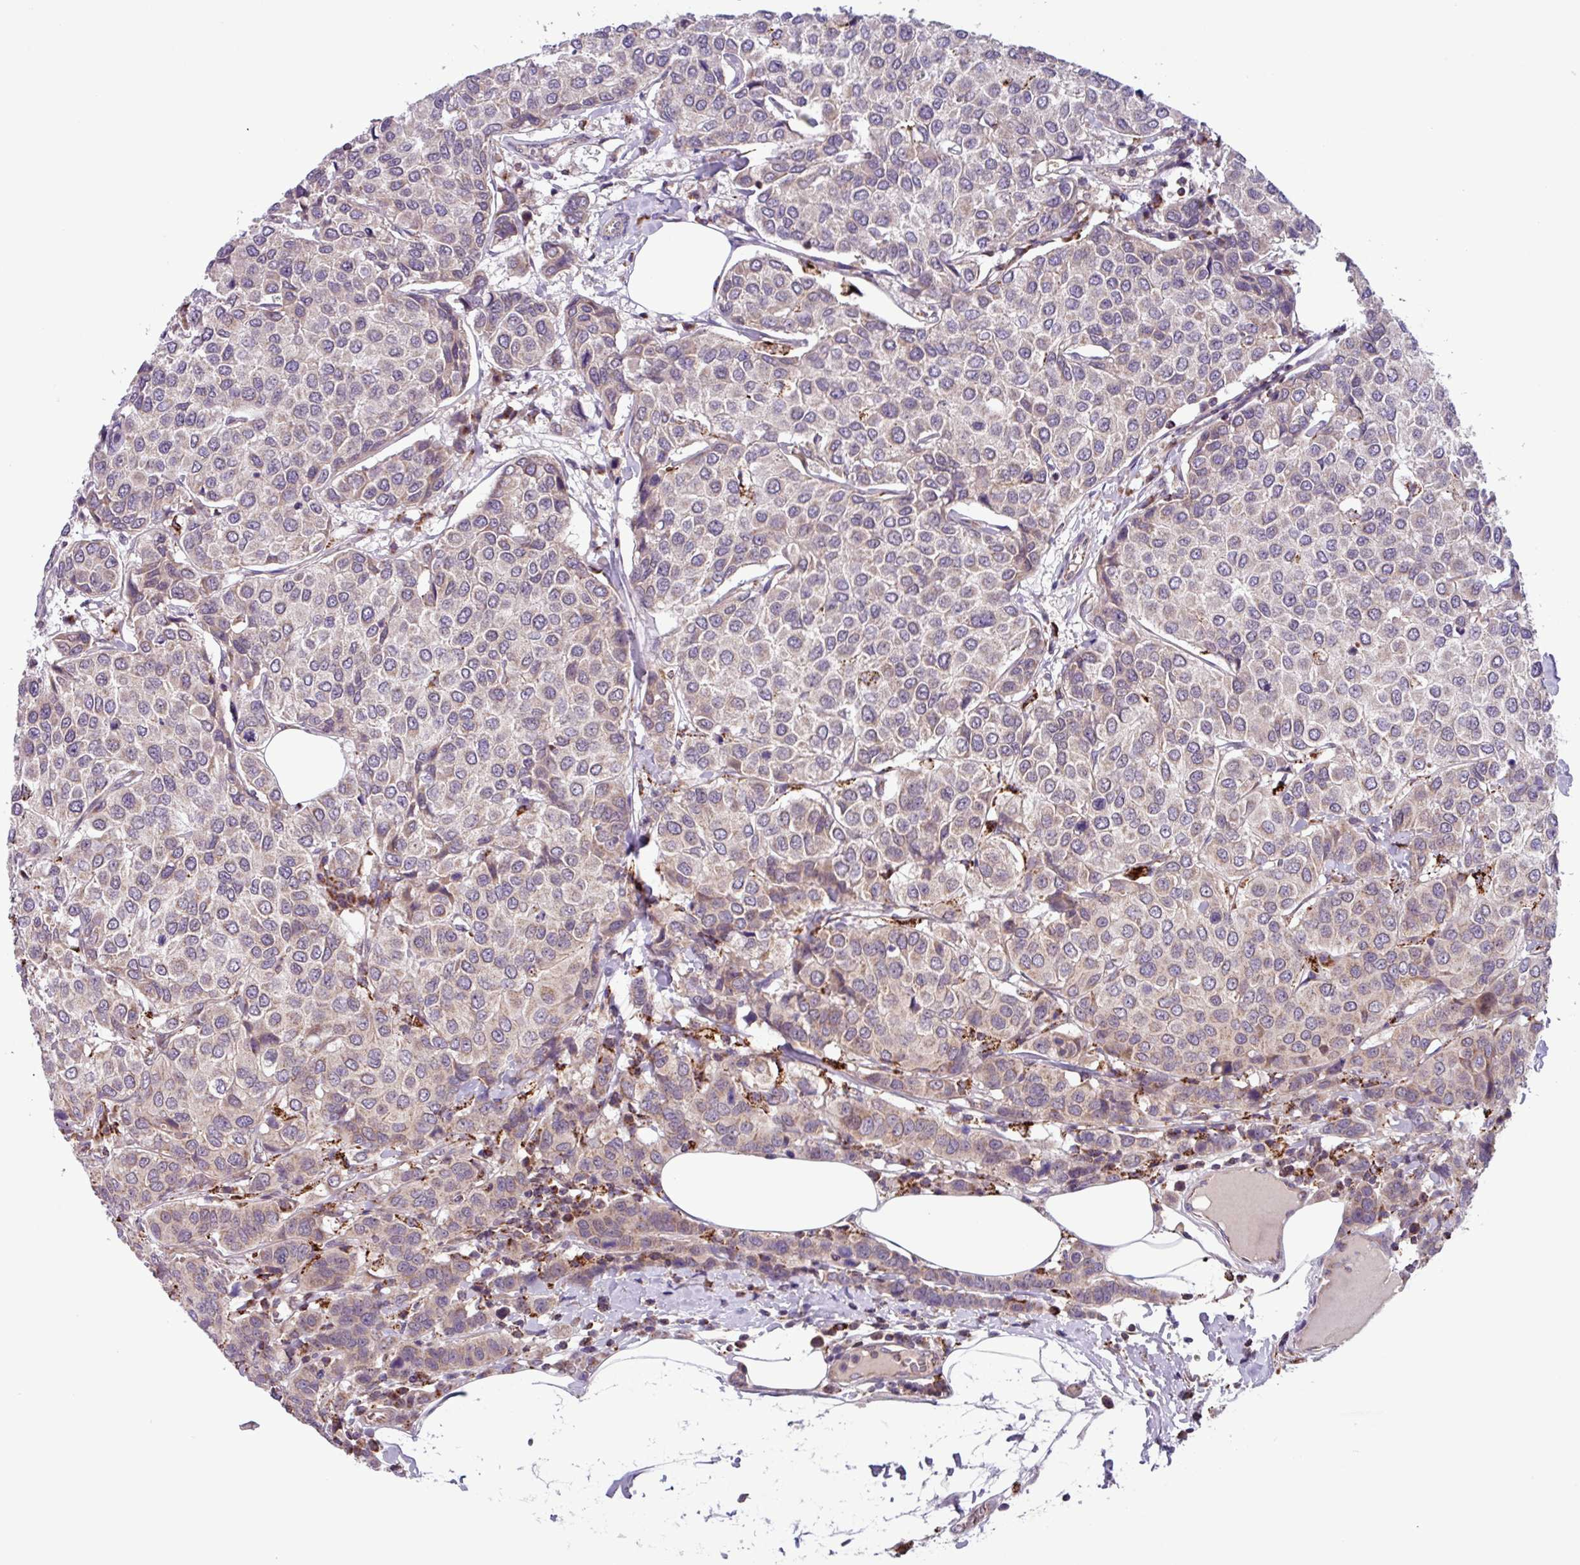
{"staining": {"intensity": "weak", "quantity": "<25%", "location": "cytoplasmic/membranous"}, "tissue": "breast cancer", "cell_type": "Tumor cells", "image_type": "cancer", "snomed": [{"axis": "morphology", "description": "Duct carcinoma"}, {"axis": "topography", "description": "Breast"}], "caption": "The immunohistochemistry (IHC) histopathology image has no significant staining in tumor cells of breast intraductal carcinoma tissue. The staining was performed using DAB to visualize the protein expression in brown, while the nuclei were stained in blue with hematoxylin (Magnification: 20x).", "gene": "AKIRIN1", "patient": {"sex": "female", "age": 55}}